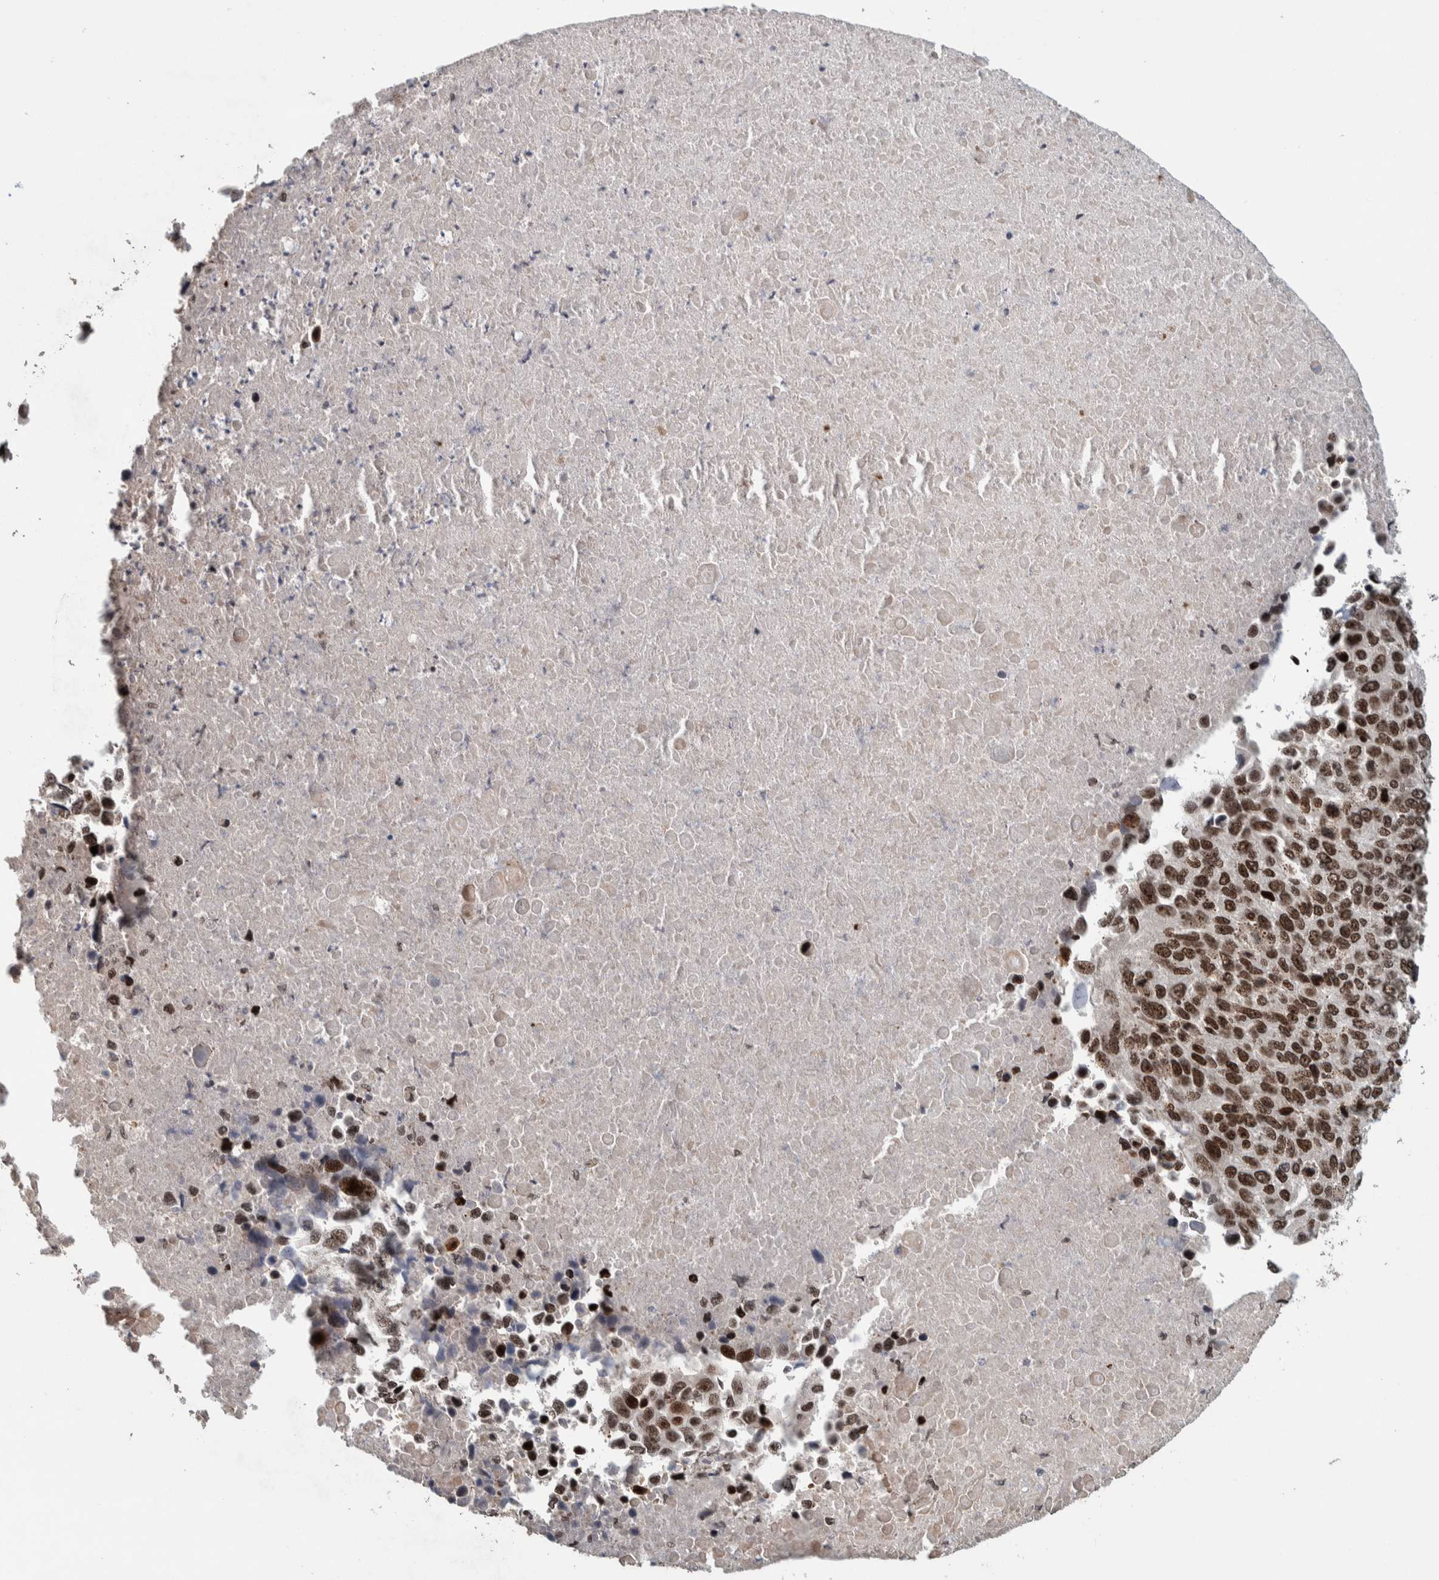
{"staining": {"intensity": "strong", "quantity": ">75%", "location": "nuclear"}, "tissue": "lung cancer", "cell_type": "Tumor cells", "image_type": "cancer", "snomed": [{"axis": "morphology", "description": "Squamous cell carcinoma, NOS"}, {"axis": "topography", "description": "Lung"}], "caption": "A photomicrograph of human lung cancer (squamous cell carcinoma) stained for a protein reveals strong nuclear brown staining in tumor cells.", "gene": "CHD4", "patient": {"sex": "male", "age": 66}}